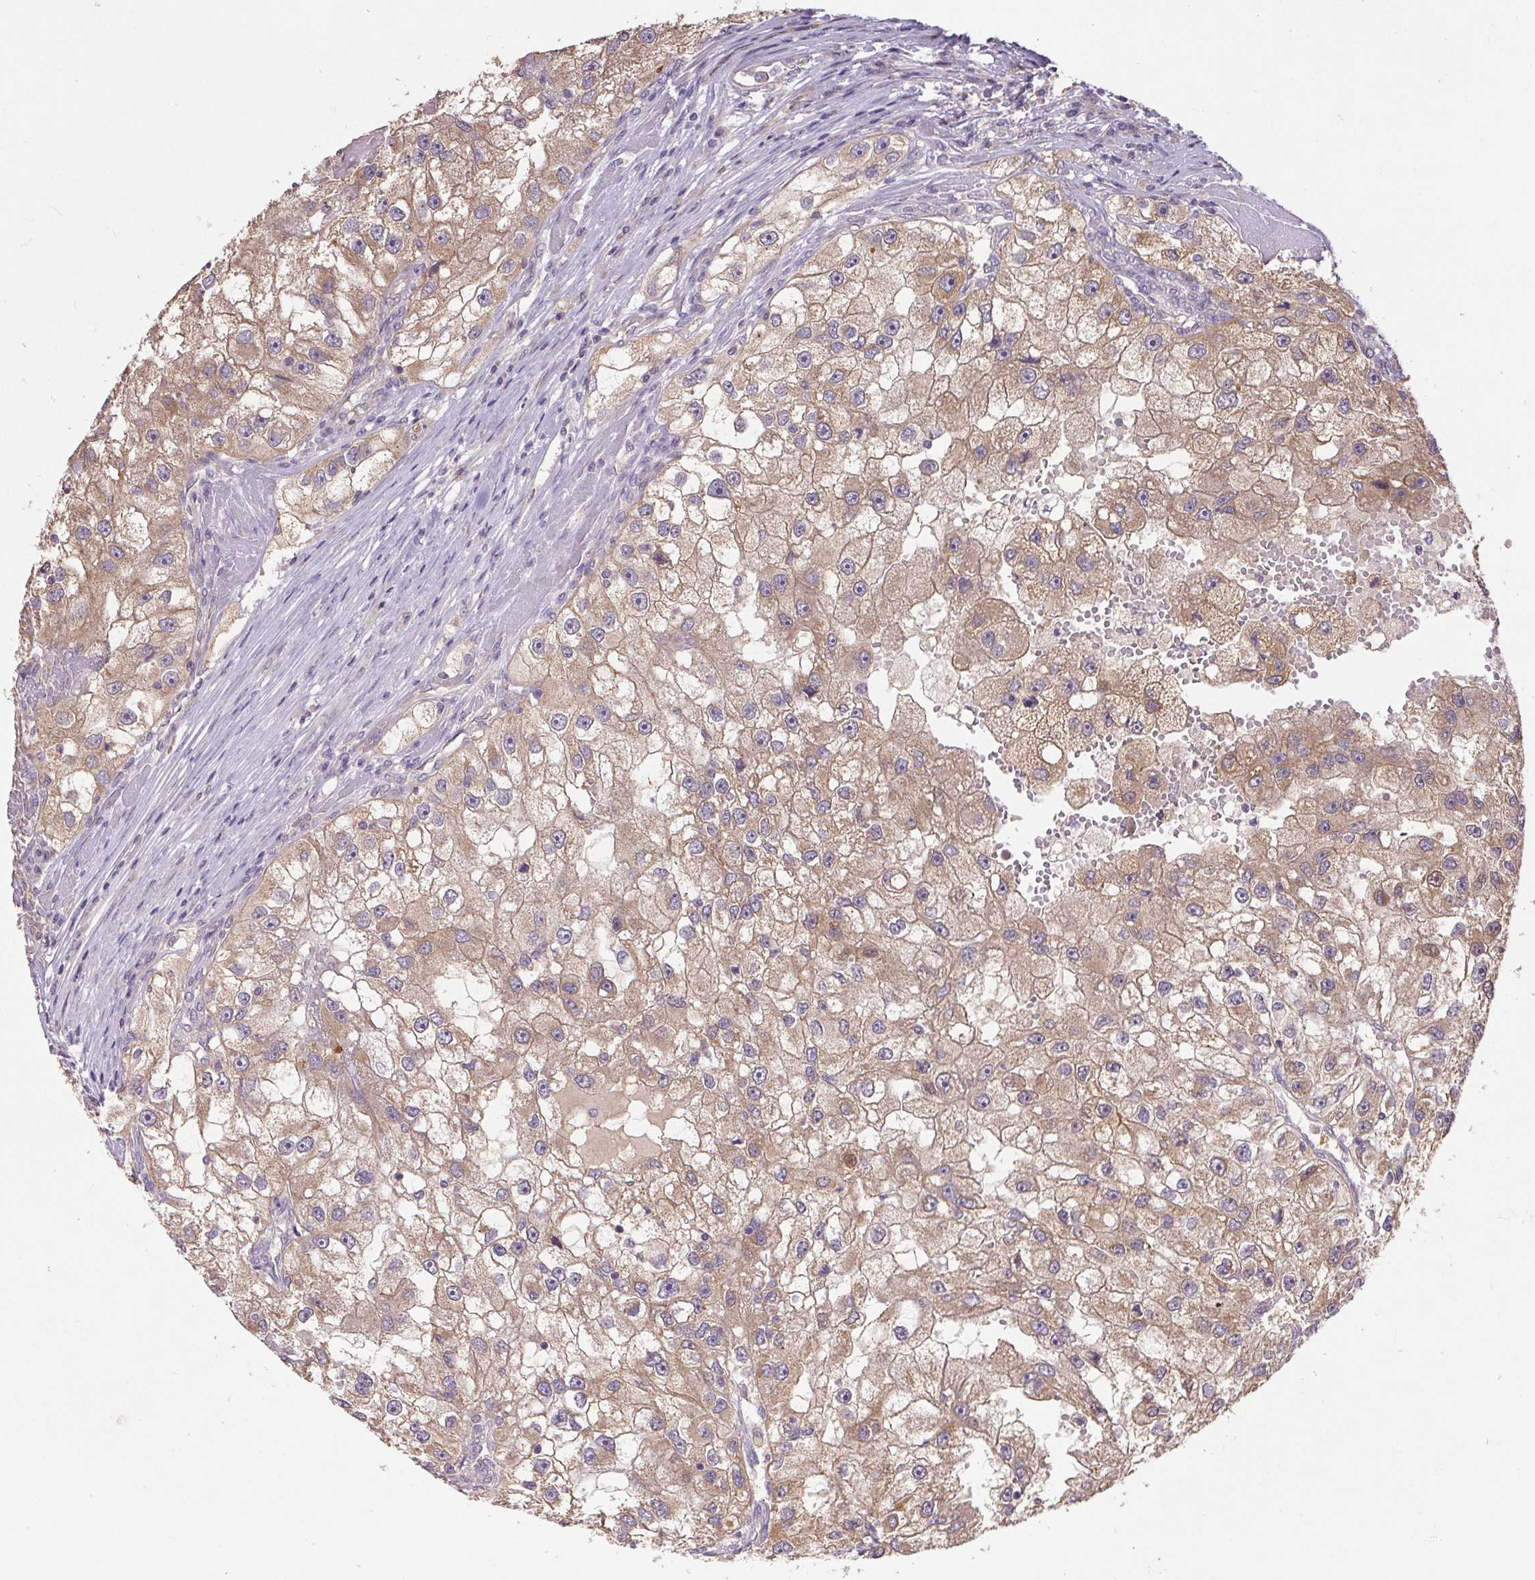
{"staining": {"intensity": "moderate", "quantity": ">75%", "location": "cytoplasmic/membranous"}, "tissue": "renal cancer", "cell_type": "Tumor cells", "image_type": "cancer", "snomed": [{"axis": "morphology", "description": "Adenocarcinoma, NOS"}, {"axis": "topography", "description": "Kidney"}], "caption": "Immunohistochemistry (IHC) (DAB (3,3'-diaminobenzidine)) staining of adenocarcinoma (renal) displays moderate cytoplasmic/membranous protein staining in about >75% of tumor cells. (Stains: DAB (3,3'-diaminobenzidine) in brown, nuclei in blue, Microscopy: brightfield microscopy at high magnification).", "gene": "RAB11A", "patient": {"sex": "male", "age": 63}}